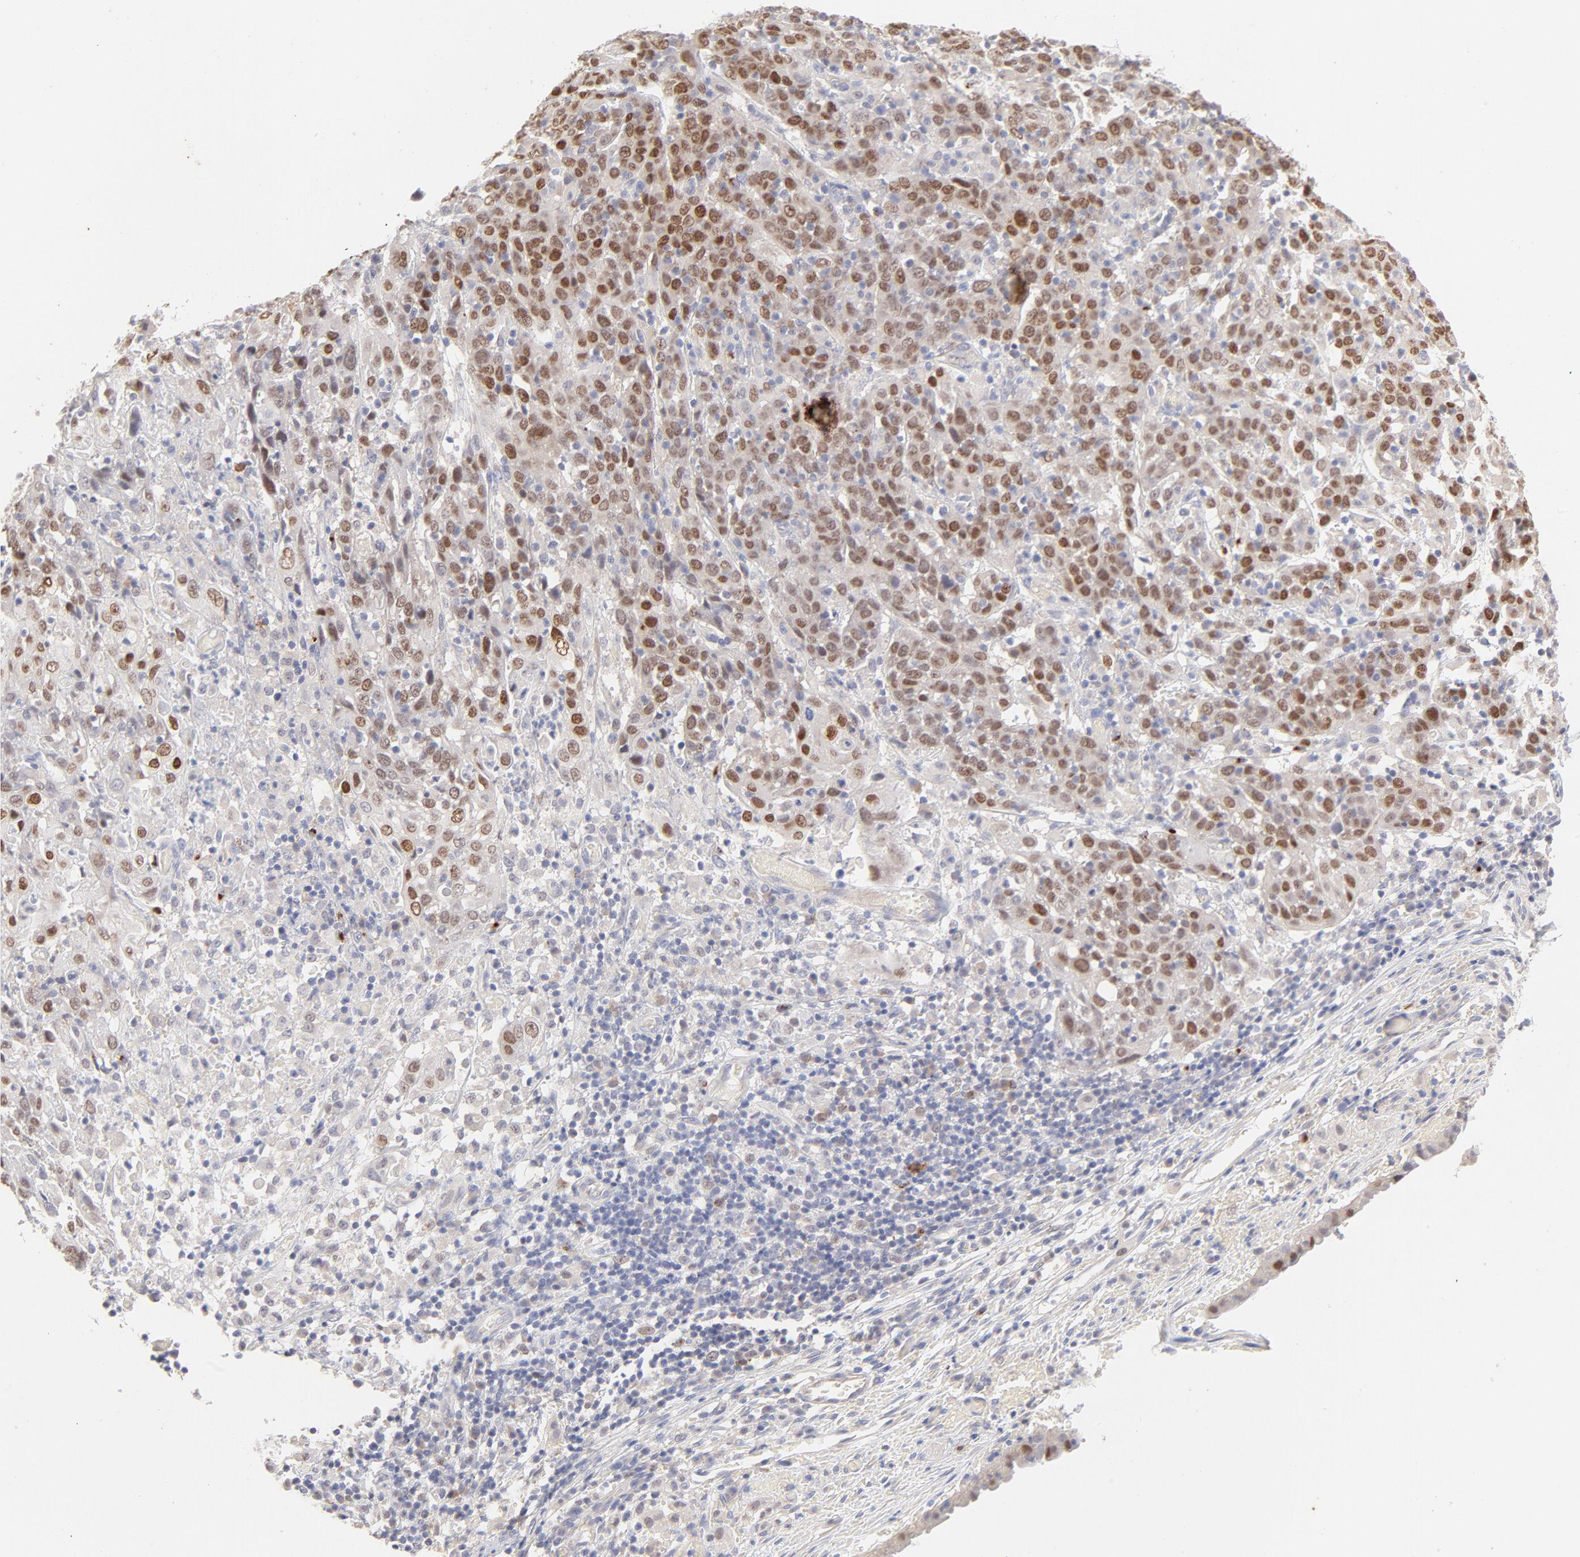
{"staining": {"intensity": "moderate", "quantity": "25%-75%", "location": "nuclear"}, "tissue": "cervical cancer", "cell_type": "Tumor cells", "image_type": "cancer", "snomed": [{"axis": "morphology", "description": "Normal tissue, NOS"}, {"axis": "morphology", "description": "Squamous cell carcinoma, NOS"}, {"axis": "topography", "description": "Cervix"}], "caption": "This photomicrograph shows IHC staining of human cervical squamous cell carcinoma, with medium moderate nuclear staining in approximately 25%-75% of tumor cells.", "gene": "ELF3", "patient": {"sex": "female", "age": 67}}